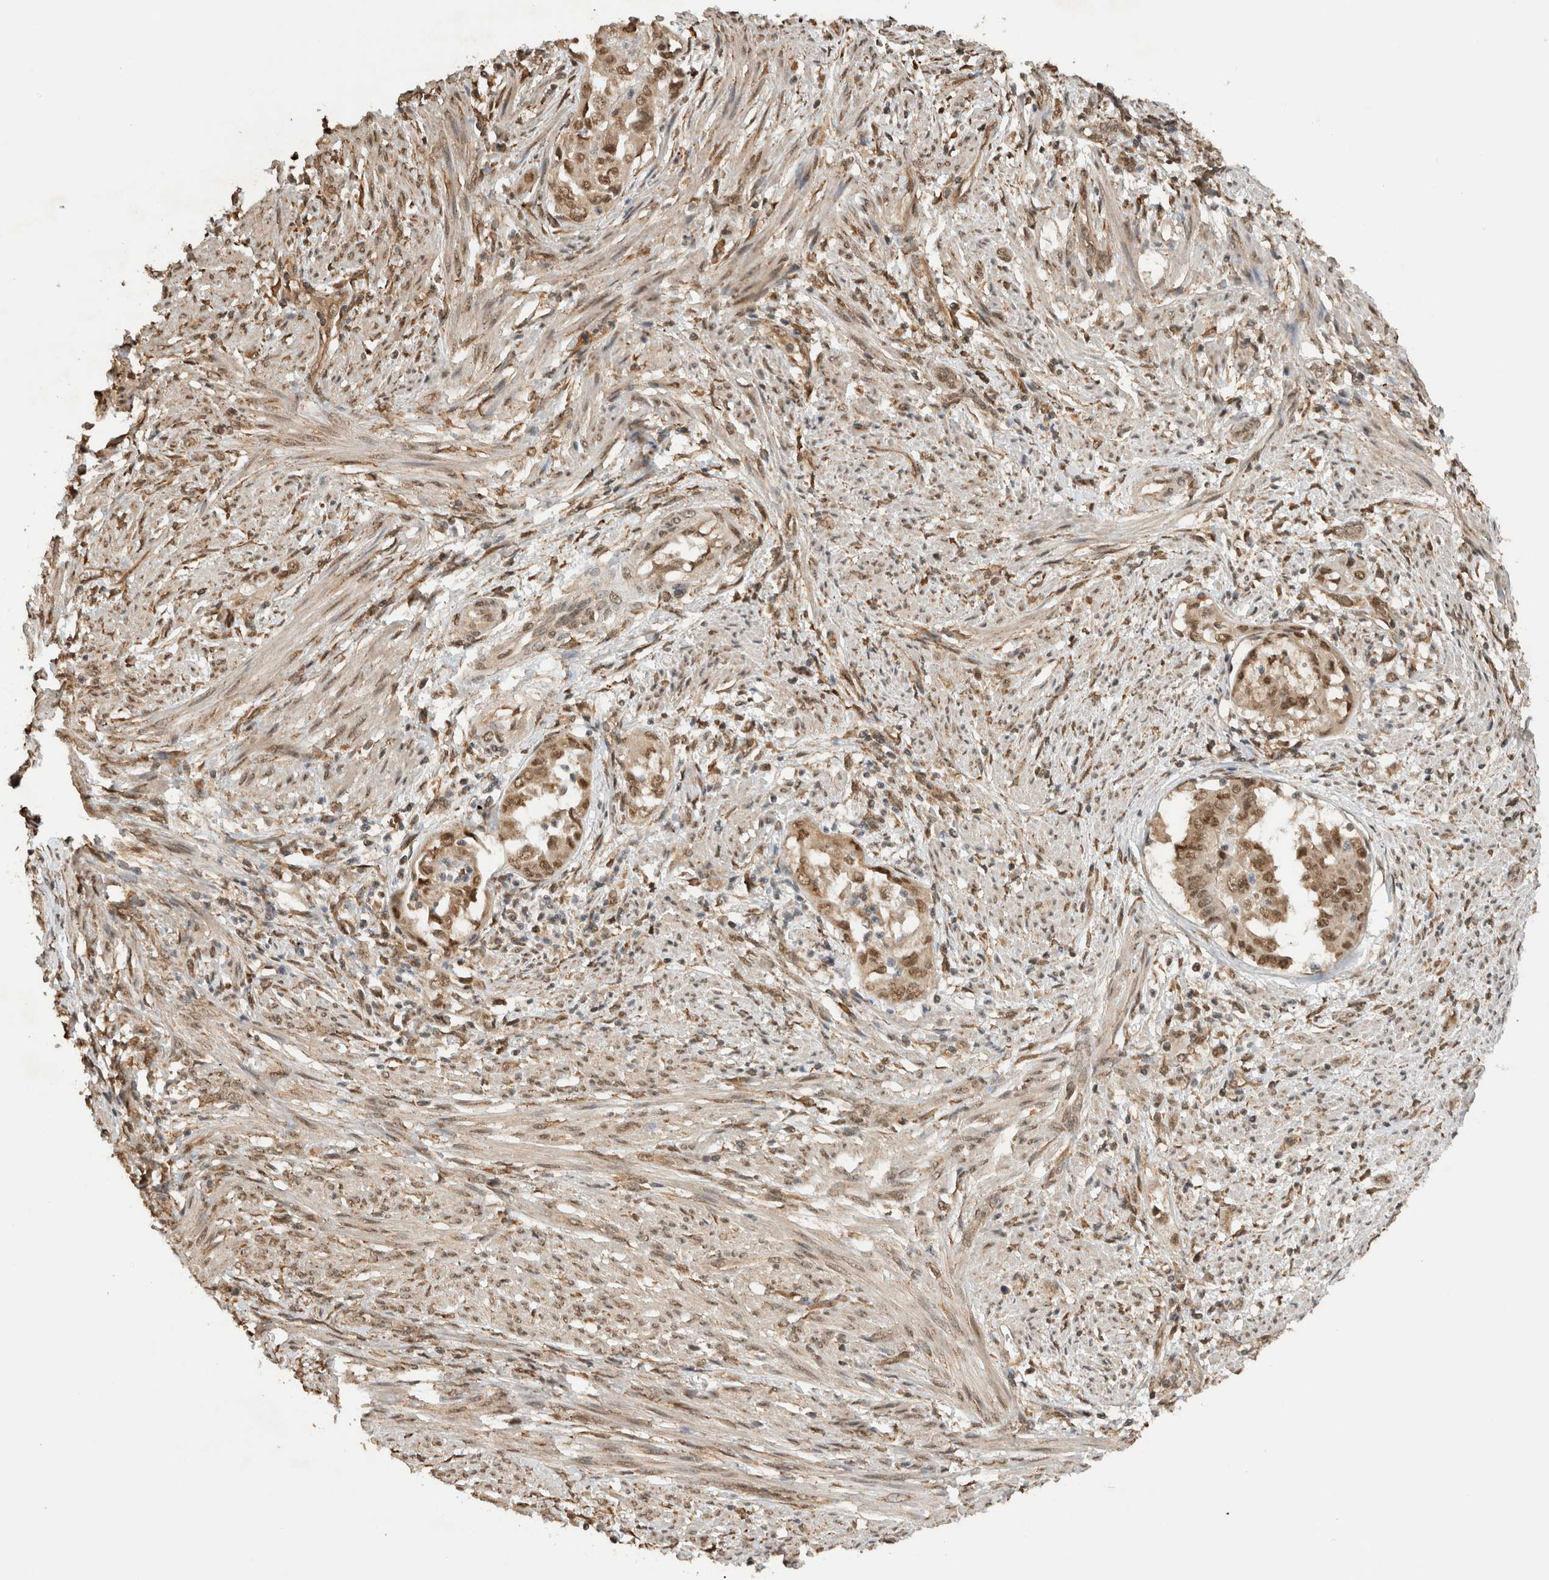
{"staining": {"intensity": "moderate", "quantity": ">75%", "location": "cytoplasmic/membranous,nuclear"}, "tissue": "endometrial cancer", "cell_type": "Tumor cells", "image_type": "cancer", "snomed": [{"axis": "morphology", "description": "Adenocarcinoma, NOS"}, {"axis": "topography", "description": "Endometrium"}], "caption": "A micrograph showing moderate cytoplasmic/membranous and nuclear positivity in about >75% of tumor cells in endometrial cancer (adenocarcinoma), as visualized by brown immunohistochemical staining.", "gene": "C1orf21", "patient": {"sex": "female", "age": 85}}